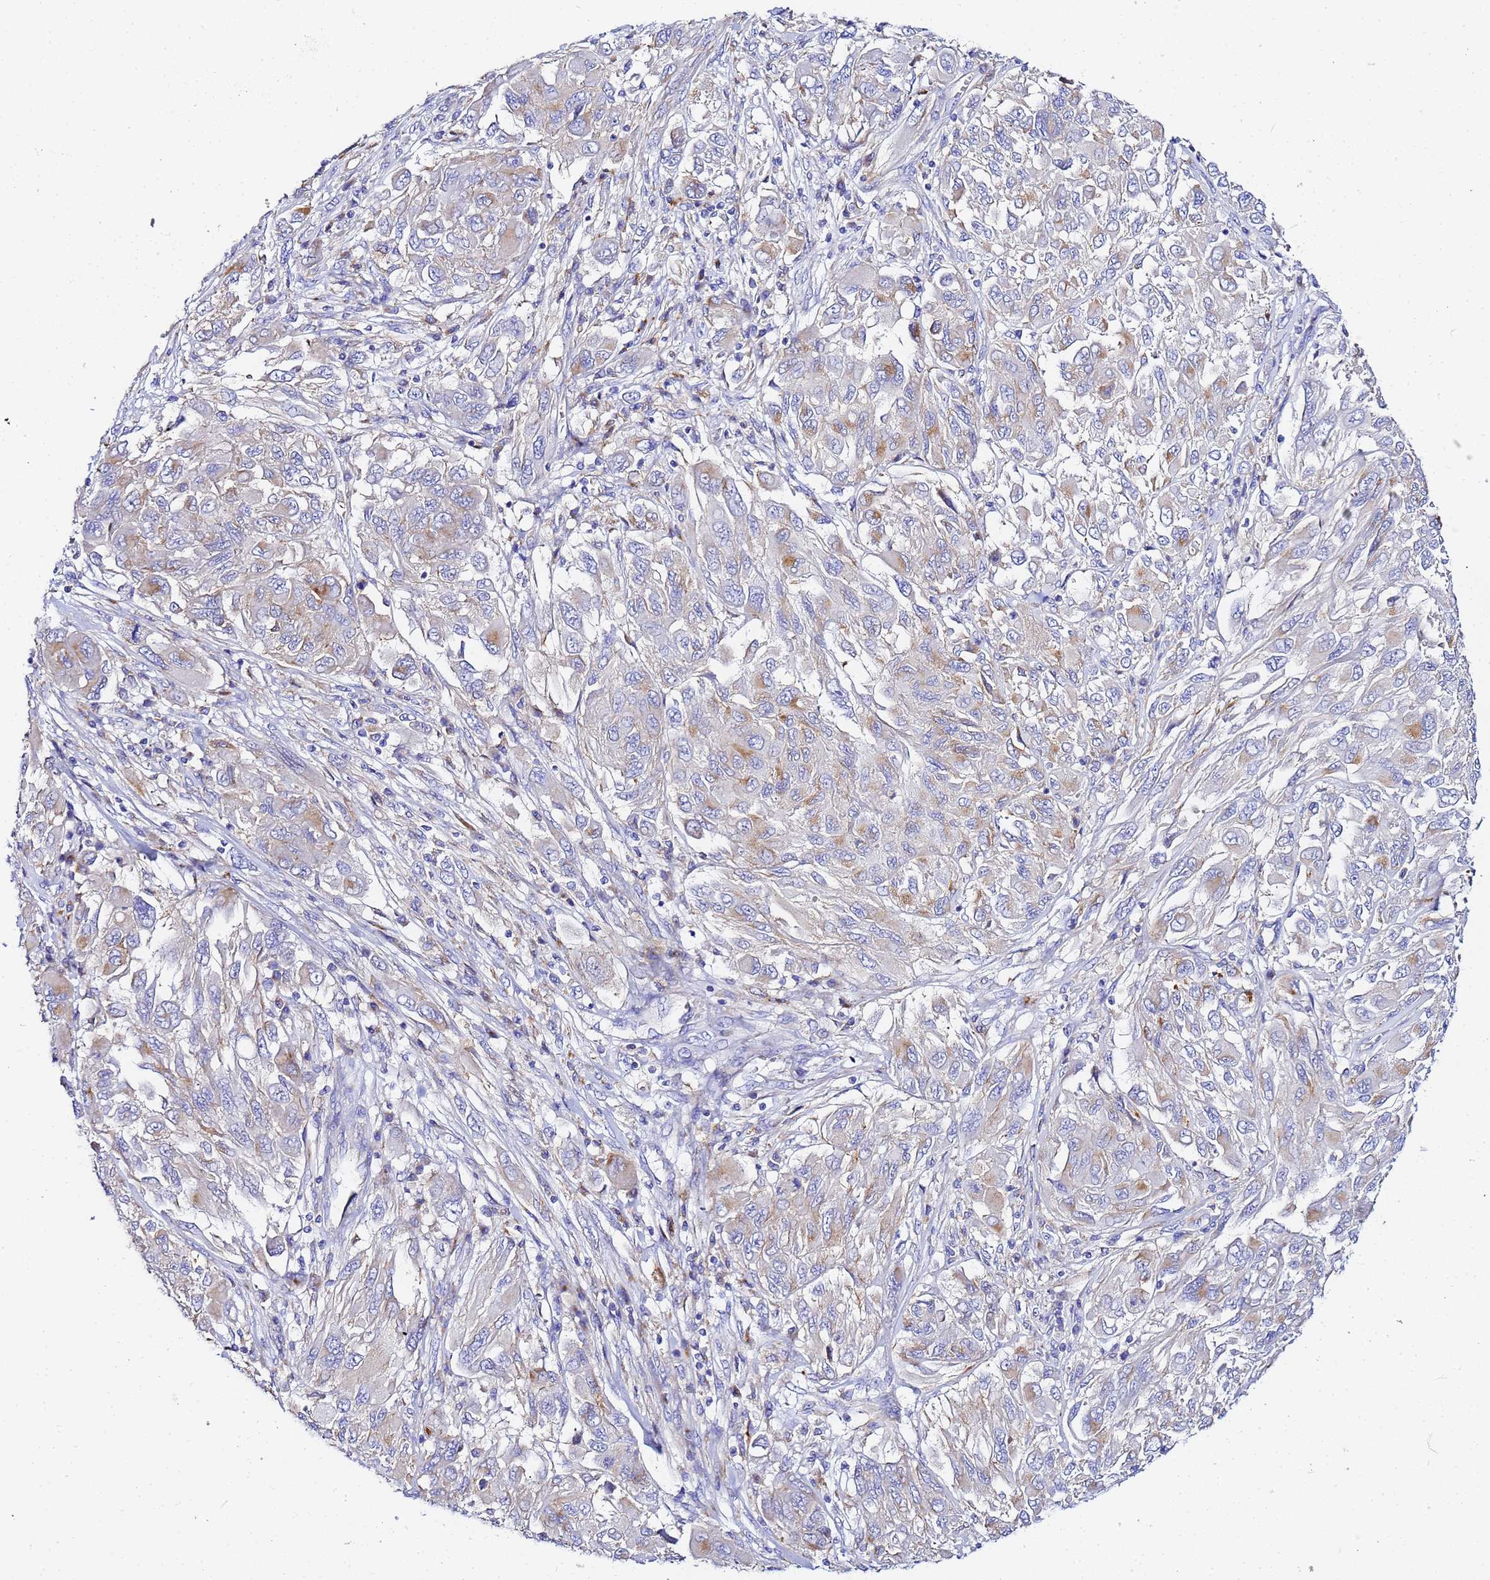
{"staining": {"intensity": "weak", "quantity": "25%-75%", "location": "cytoplasmic/membranous"}, "tissue": "melanoma", "cell_type": "Tumor cells", "image_type": "cancer", "snomed": [{"axis": "morphology", "description": "Malignant melanoma, NOS"}, {"axis": "topography", "description": "Skin"}], "caption": "Immunohistochemistry (DAB) staining of melanoma exhibits weak cytoplasmic/membranous protein expression in about 25%-75% of tumor cells.", "gene": "VTI1B", "patient": {"sex": "female", "age": 91}}